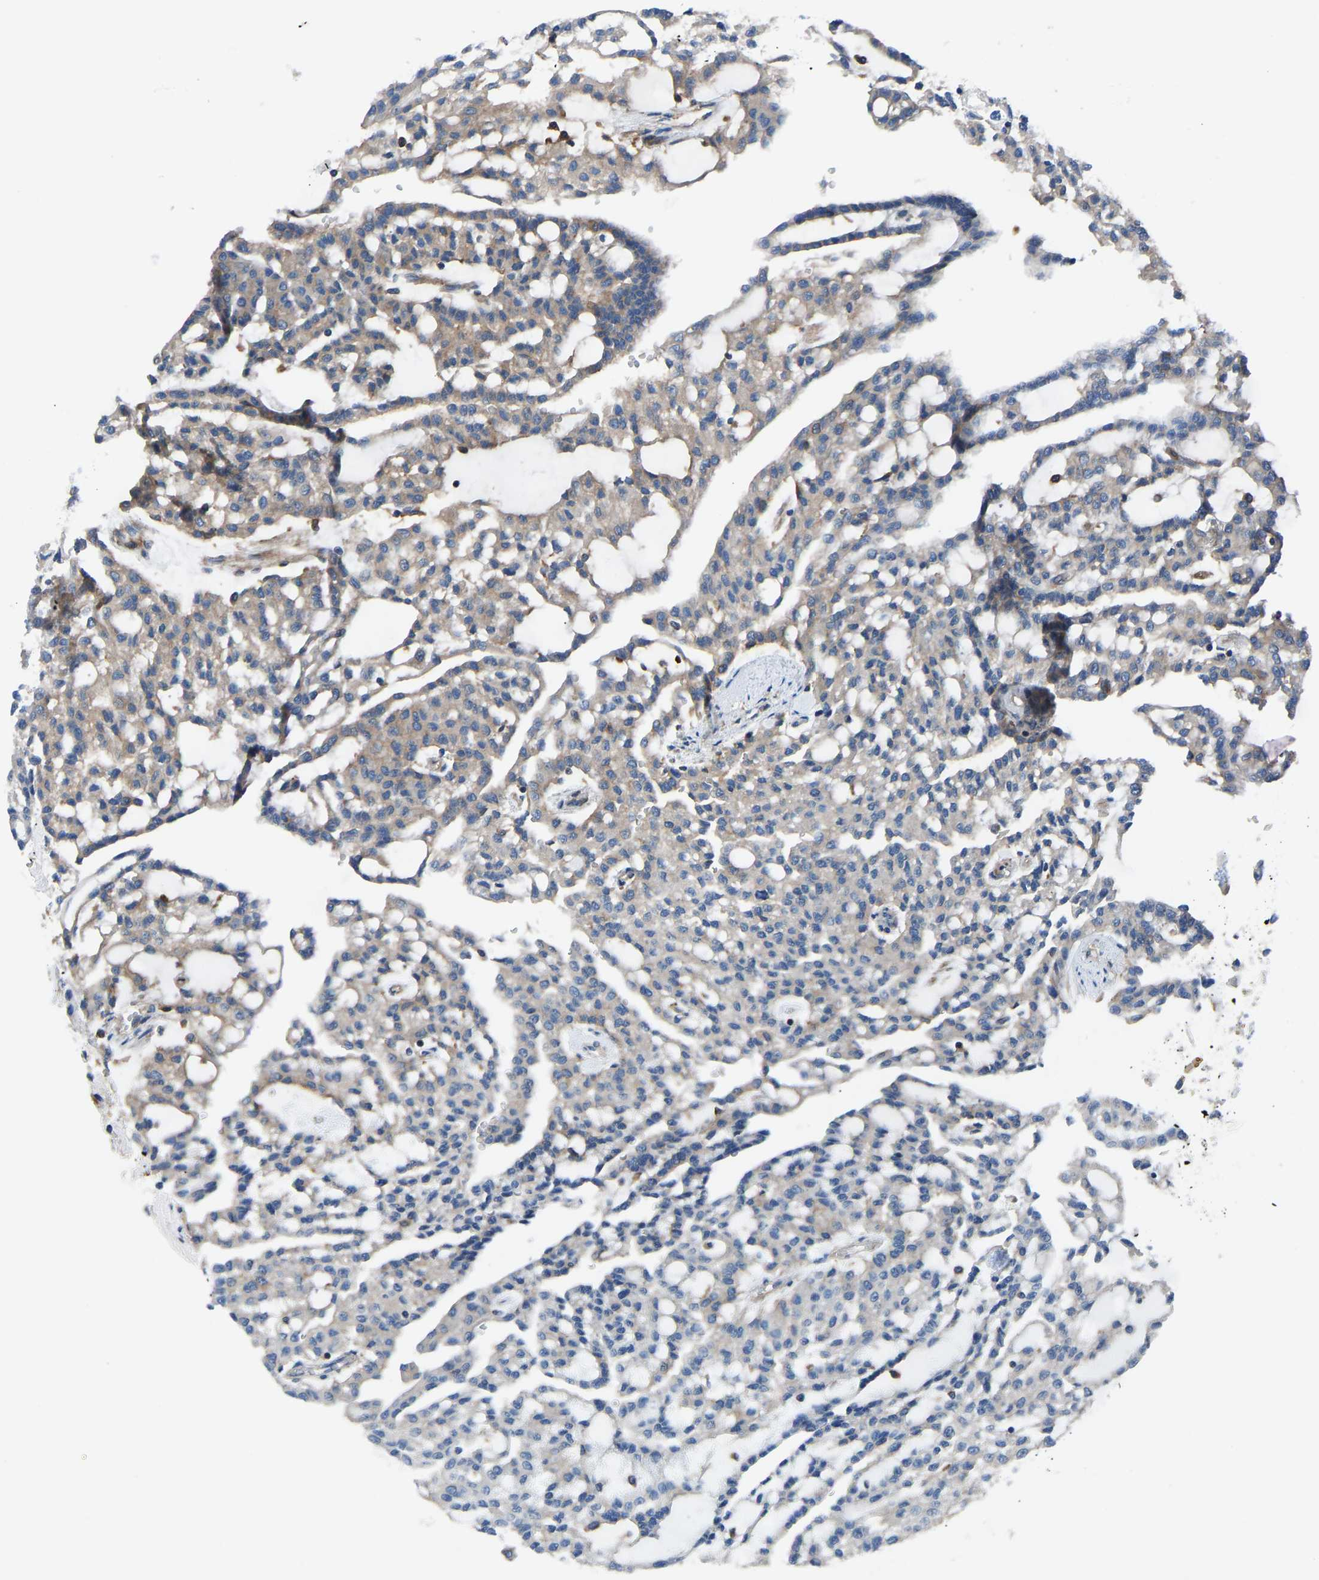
{"staining": {"intensity": "weak", "quantity": "25%-75%", "location": "cytoplasmic/membranous"}, "tissue": "renal cancer", "cell_type": "Tumor cells", "image_type": "cancer", "snomed": [{"axis": "morphology", "description": "Adenocarcinoma, NOS"}, {"axis": "topography", "description": "Kidney"}], "caption": "Immunohistochemical staining of human renal cancer (adenocarcinoma) demonstrates weak cytoplasmic/membranous protein staining in about 25%-75% of tumor cells.", "gene": "PRKAR1A", "patient": {"sex": "male", "age": 63}}